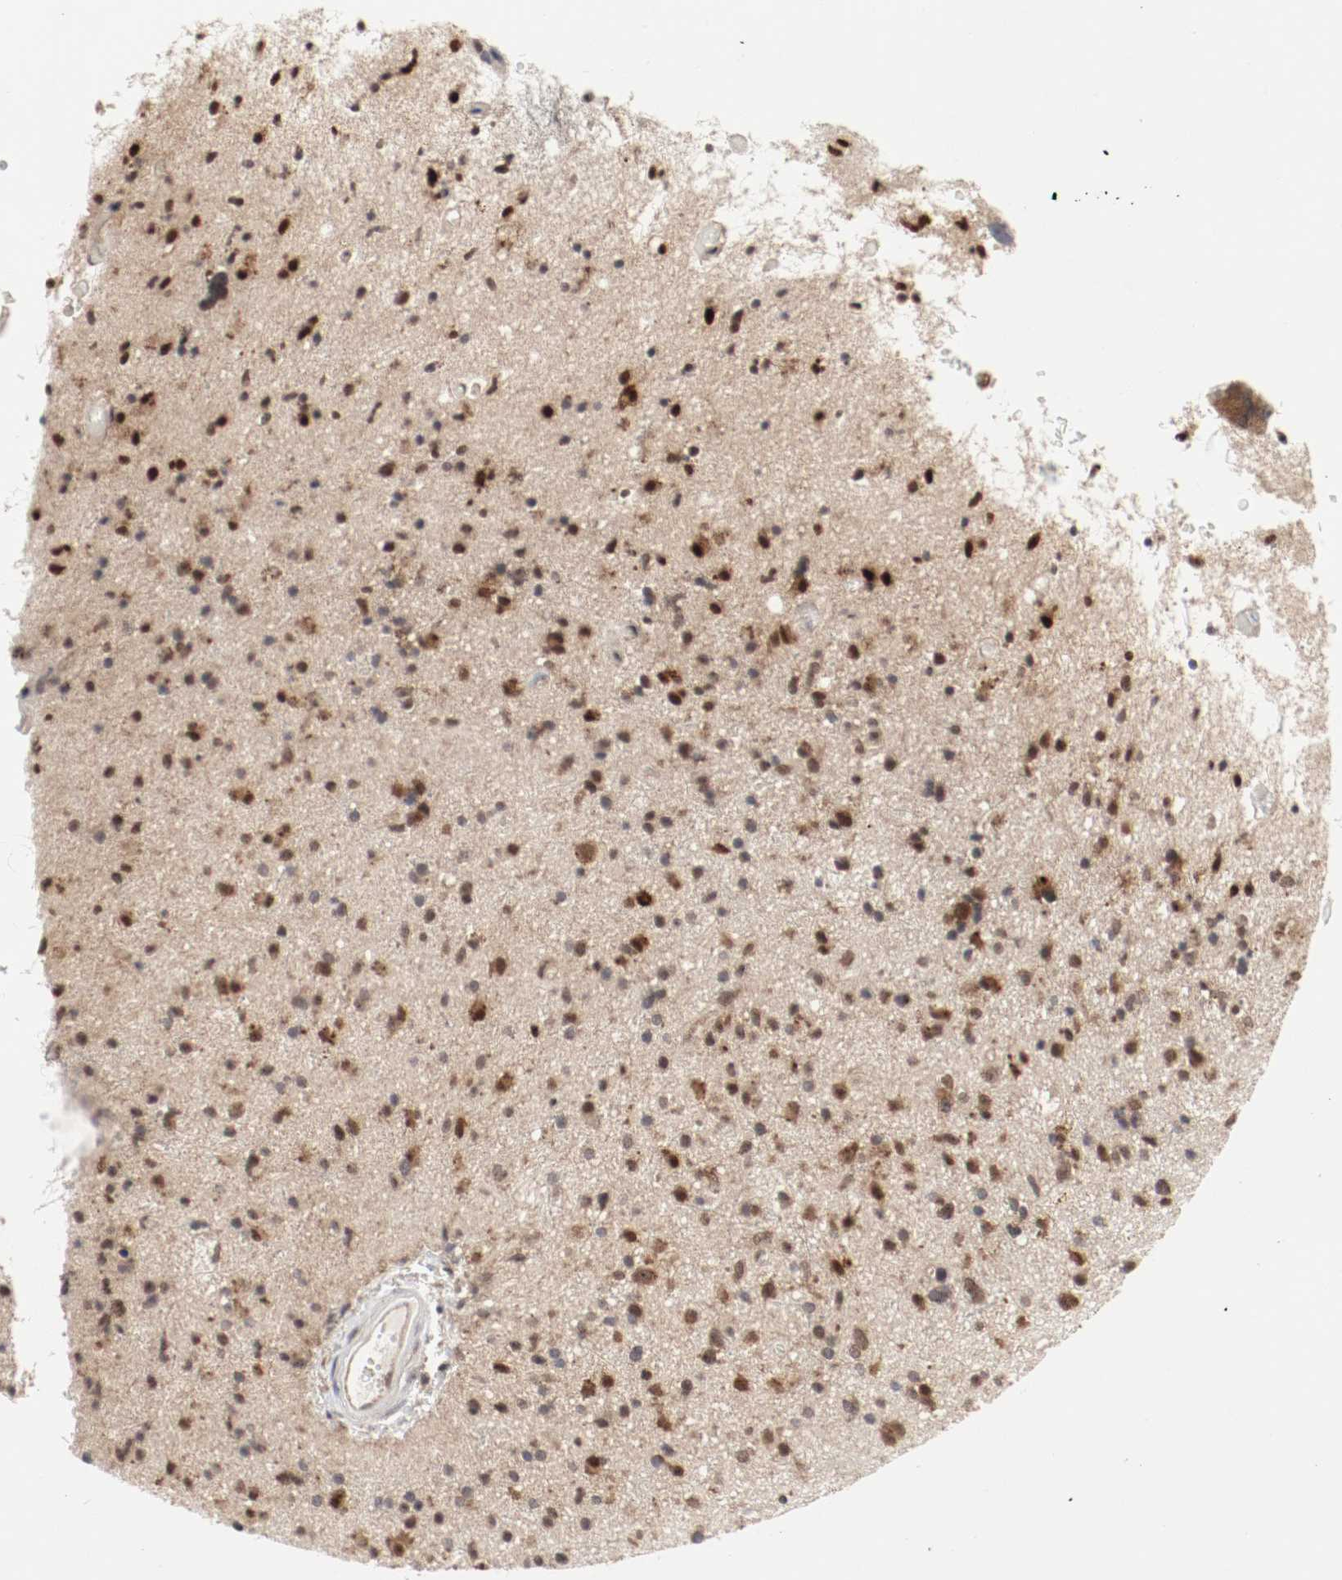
{"staining": {"intensity": "moderate", "quantity": ">75%", "location": "cytoplasmic/membranous,nuclear"}, "tissue": "glioma", "cell_type": "Tumor cells", "image_type": "cancer", "snomed": [{"axis": "morphology", "description": "Glioma, malignant, High grade"}, {"axis": "topography", "description": "Brain"}], "caption": "Human glioma stained for a protein (brown) displays moderate cytoplasmic/membranous and nuclear positive staining in about >75% of tumor cells.", "gene": "CSNK2B", "patient": {"sex": "male", "age": 33}}